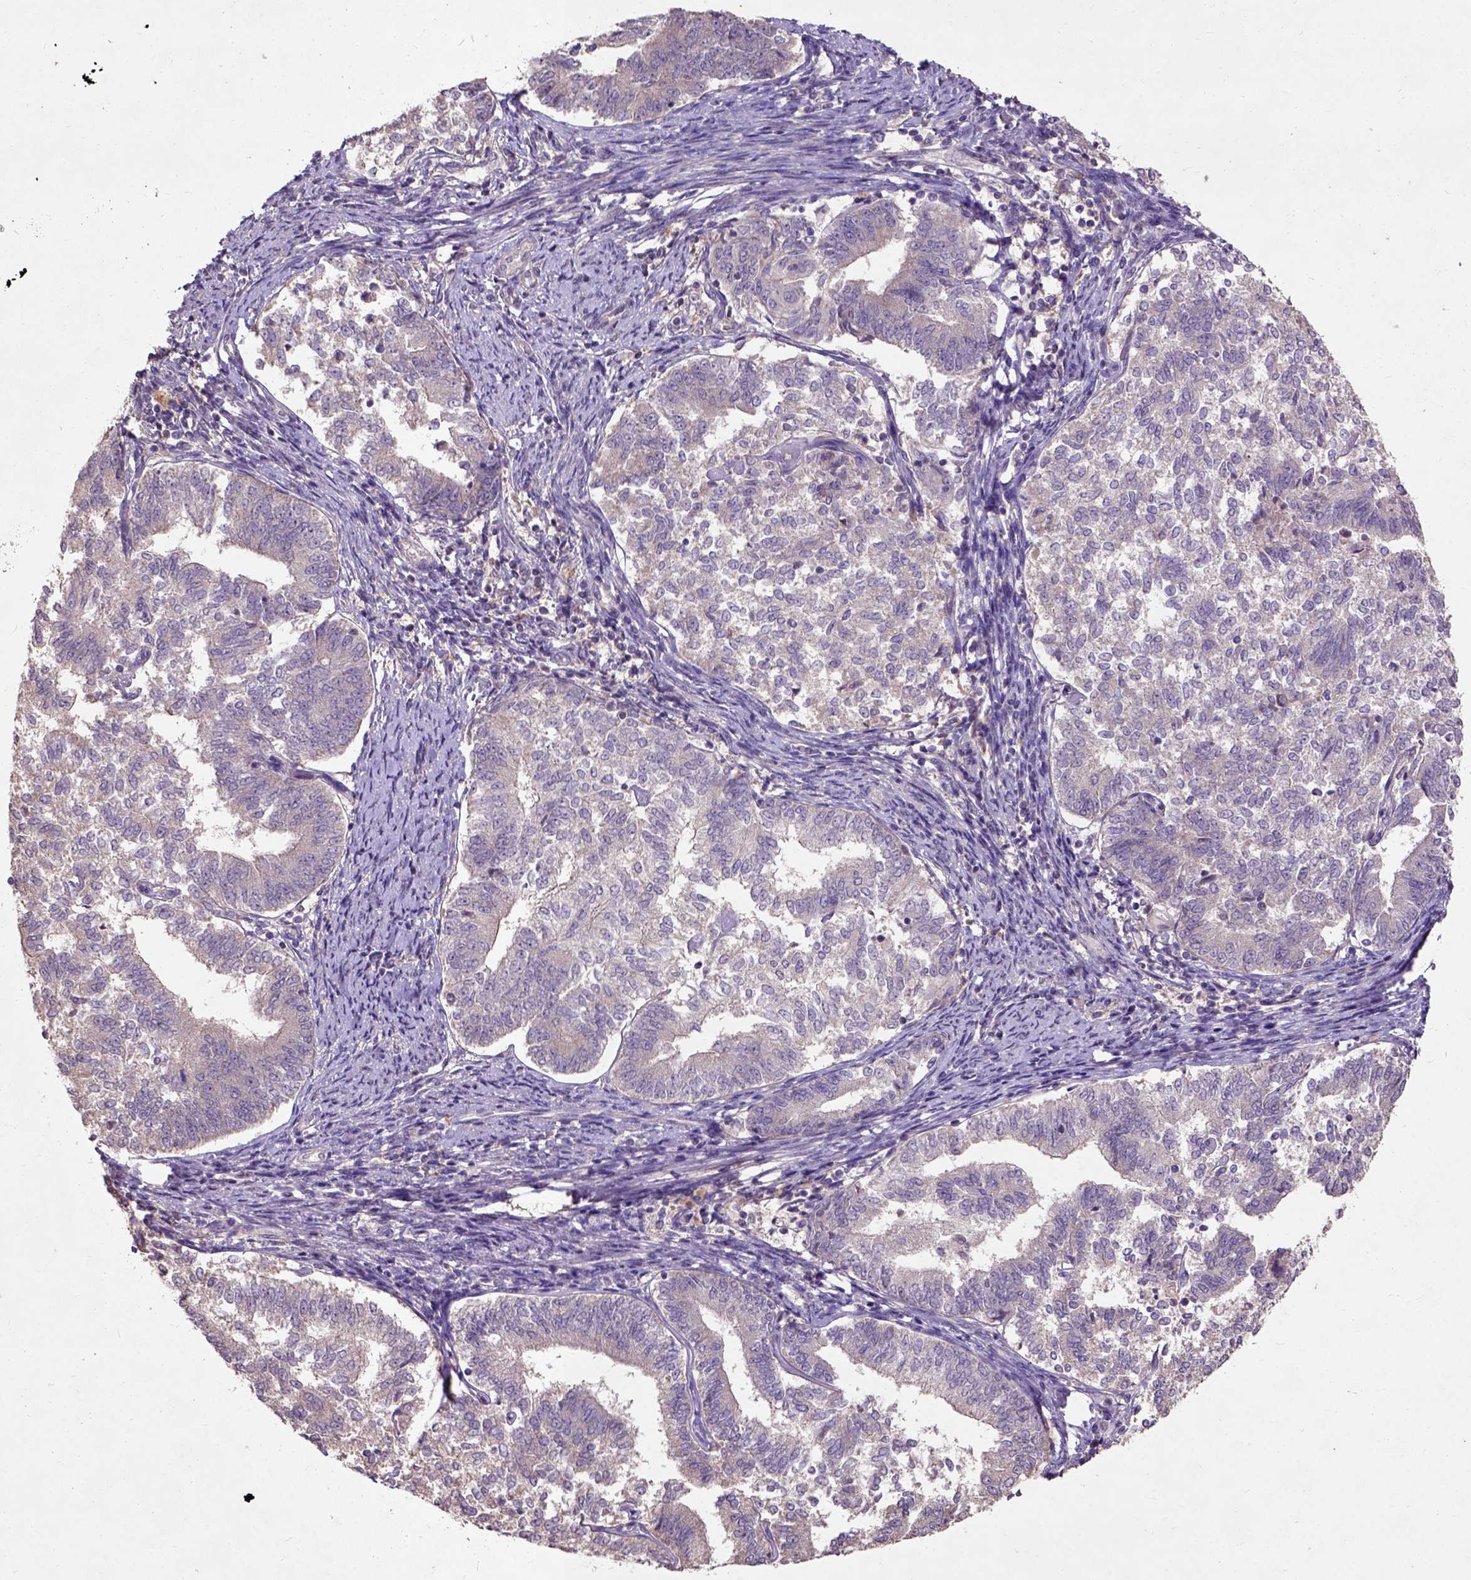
{"staining": {"intensity": "negative", "quantity": "none", "location": "none"}, "tissue": "endometrial cancer", "cell_type": "Tumor cells", "image_type": "cancer", "snomed": [{"axis": "morphology", "description": "Adenocarcinoma, NOS"}, {"axis": "topography", "description": "Endometrium"}], "caption": "This photomicrograph is of endometrial cancer stained with immunohistochemistry (IHC) to label a protein in brown with the nuclei are counter-stained blue. There is no expression in tumor cells.", "gene": "KBTBD8", "patient": {"sex": "female", "age": 65}}